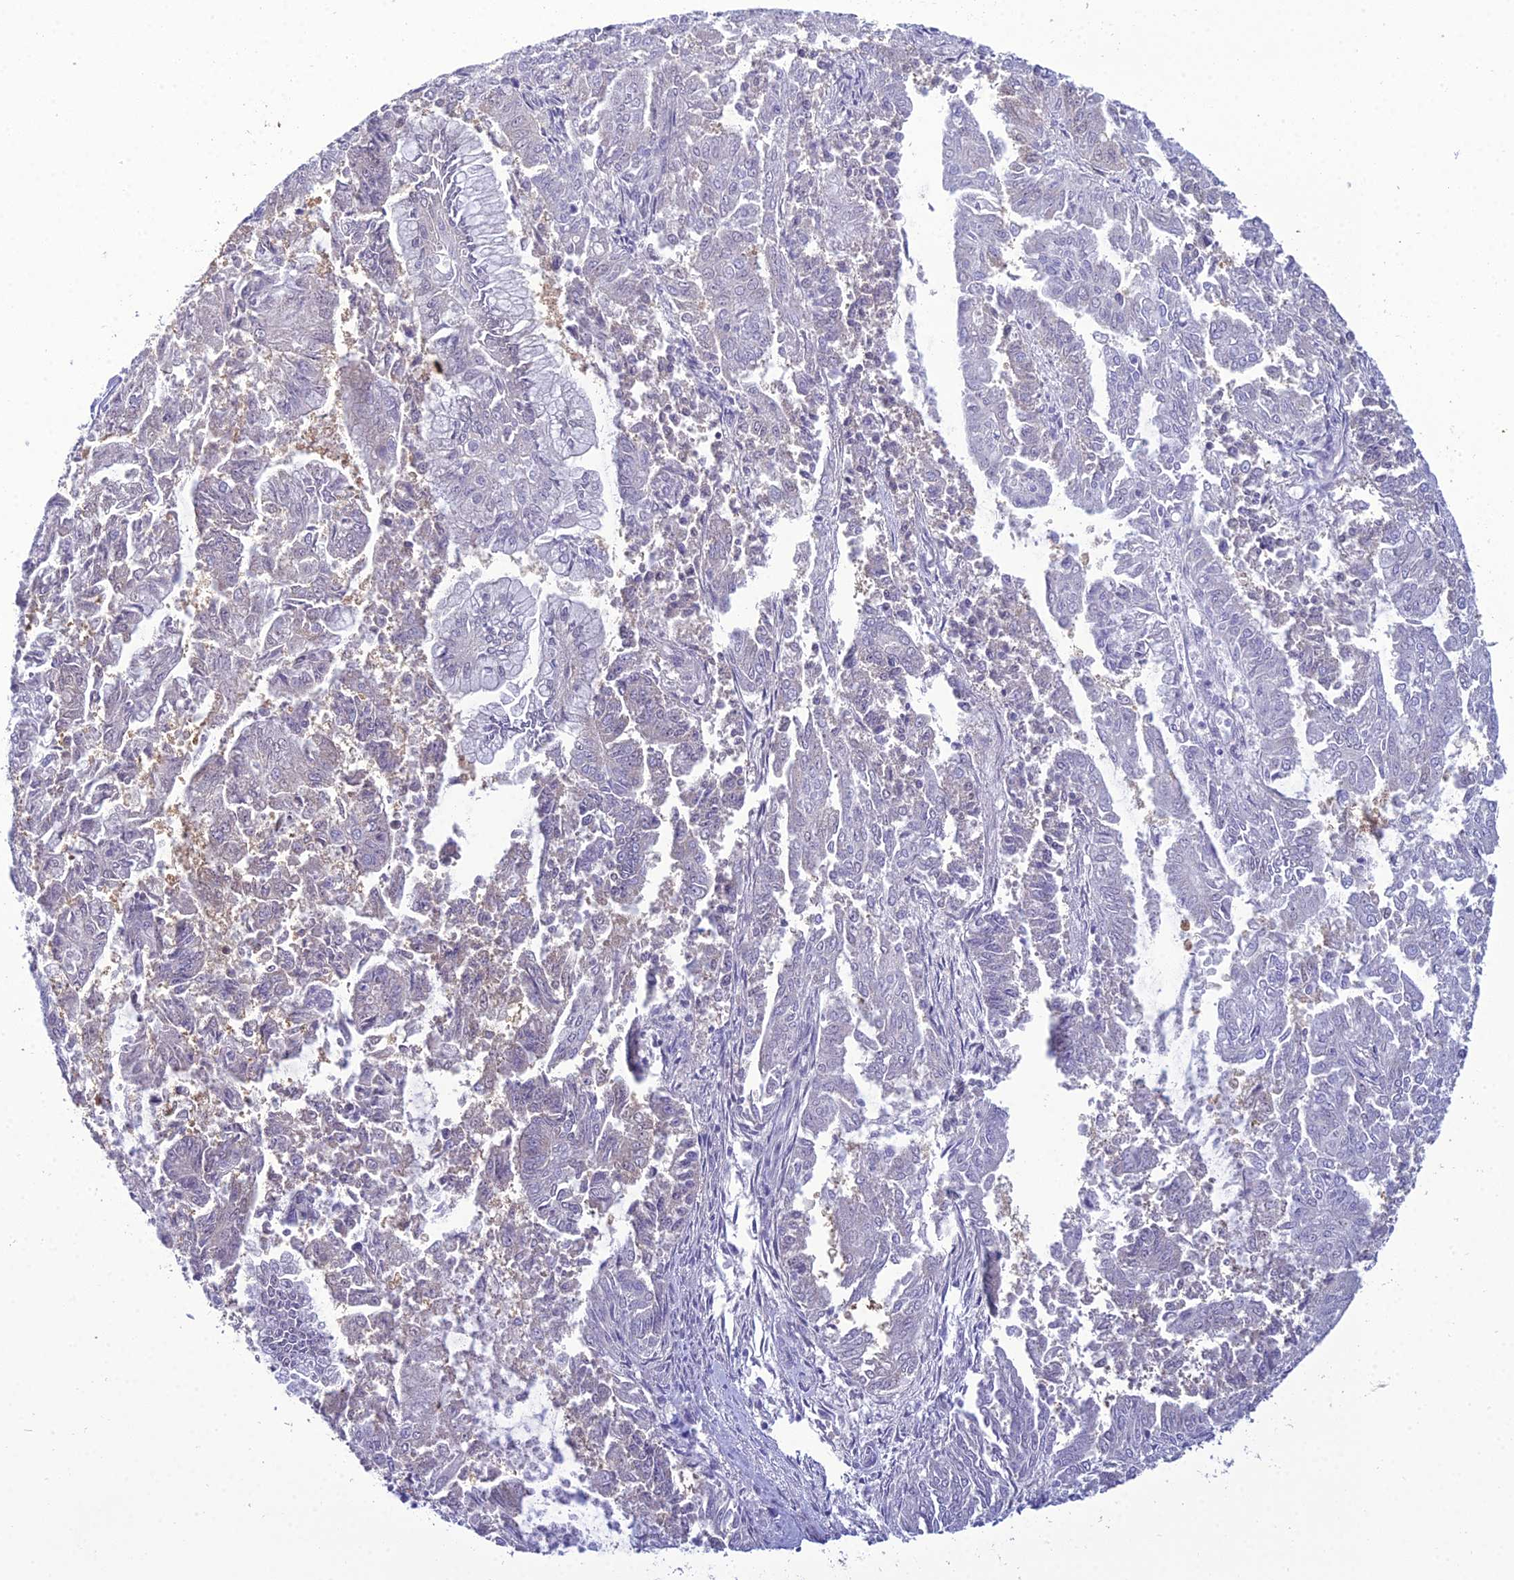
{"staining": {"intensity": "weak", "quantity": "<25%", "location": "cytoplasmic/membranous"}, "tissue": "endometrial cancer", "cell_type": "Tumor cells", "image_type": "cancer", "snomed": [{"axis": "morphology", "description": "Adenocarcinoma, NOS"}, {"axis": "topography", "description": "Endometrium"}], "caption": "The immunohistochemistry (IHC) photomicrograph has no significant staining in tumor cells of endometrial cancer tissue.", "gene": "GNPNAT1", "patient": {"sex": "female", "age": 73}}